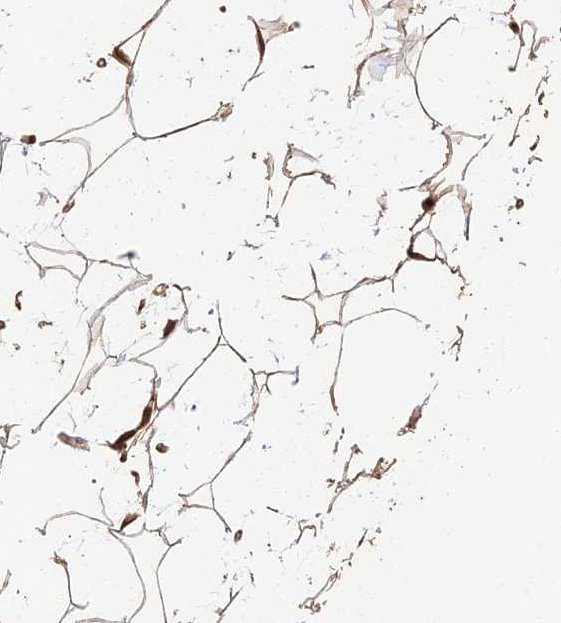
{"staining": {"intensity": "moderate", "quantity": ">75%", "location": "cytoplasmic/membranous"}, "tissue": "adipose tissue", "cell_type": "Adipocytes", "image_type": "normal", "snomed": [{"axis": "morphology", "description": "Normal tissue, NOS"}, {"axis": "topography", "description": "Breast"}], "caption": "High-magnification brightfield microscopy of normal adipose tissue stained with DAB (3,3'-diaminobenzidine) (brown) and counterstained with hematoxylin (blue). adipocytes exhibit moderate cytoplasmic/membranous positivity is seen in about>75% of cells.", "gene": "LRRN3", "patient": {"sex": "female", "age": 26}}